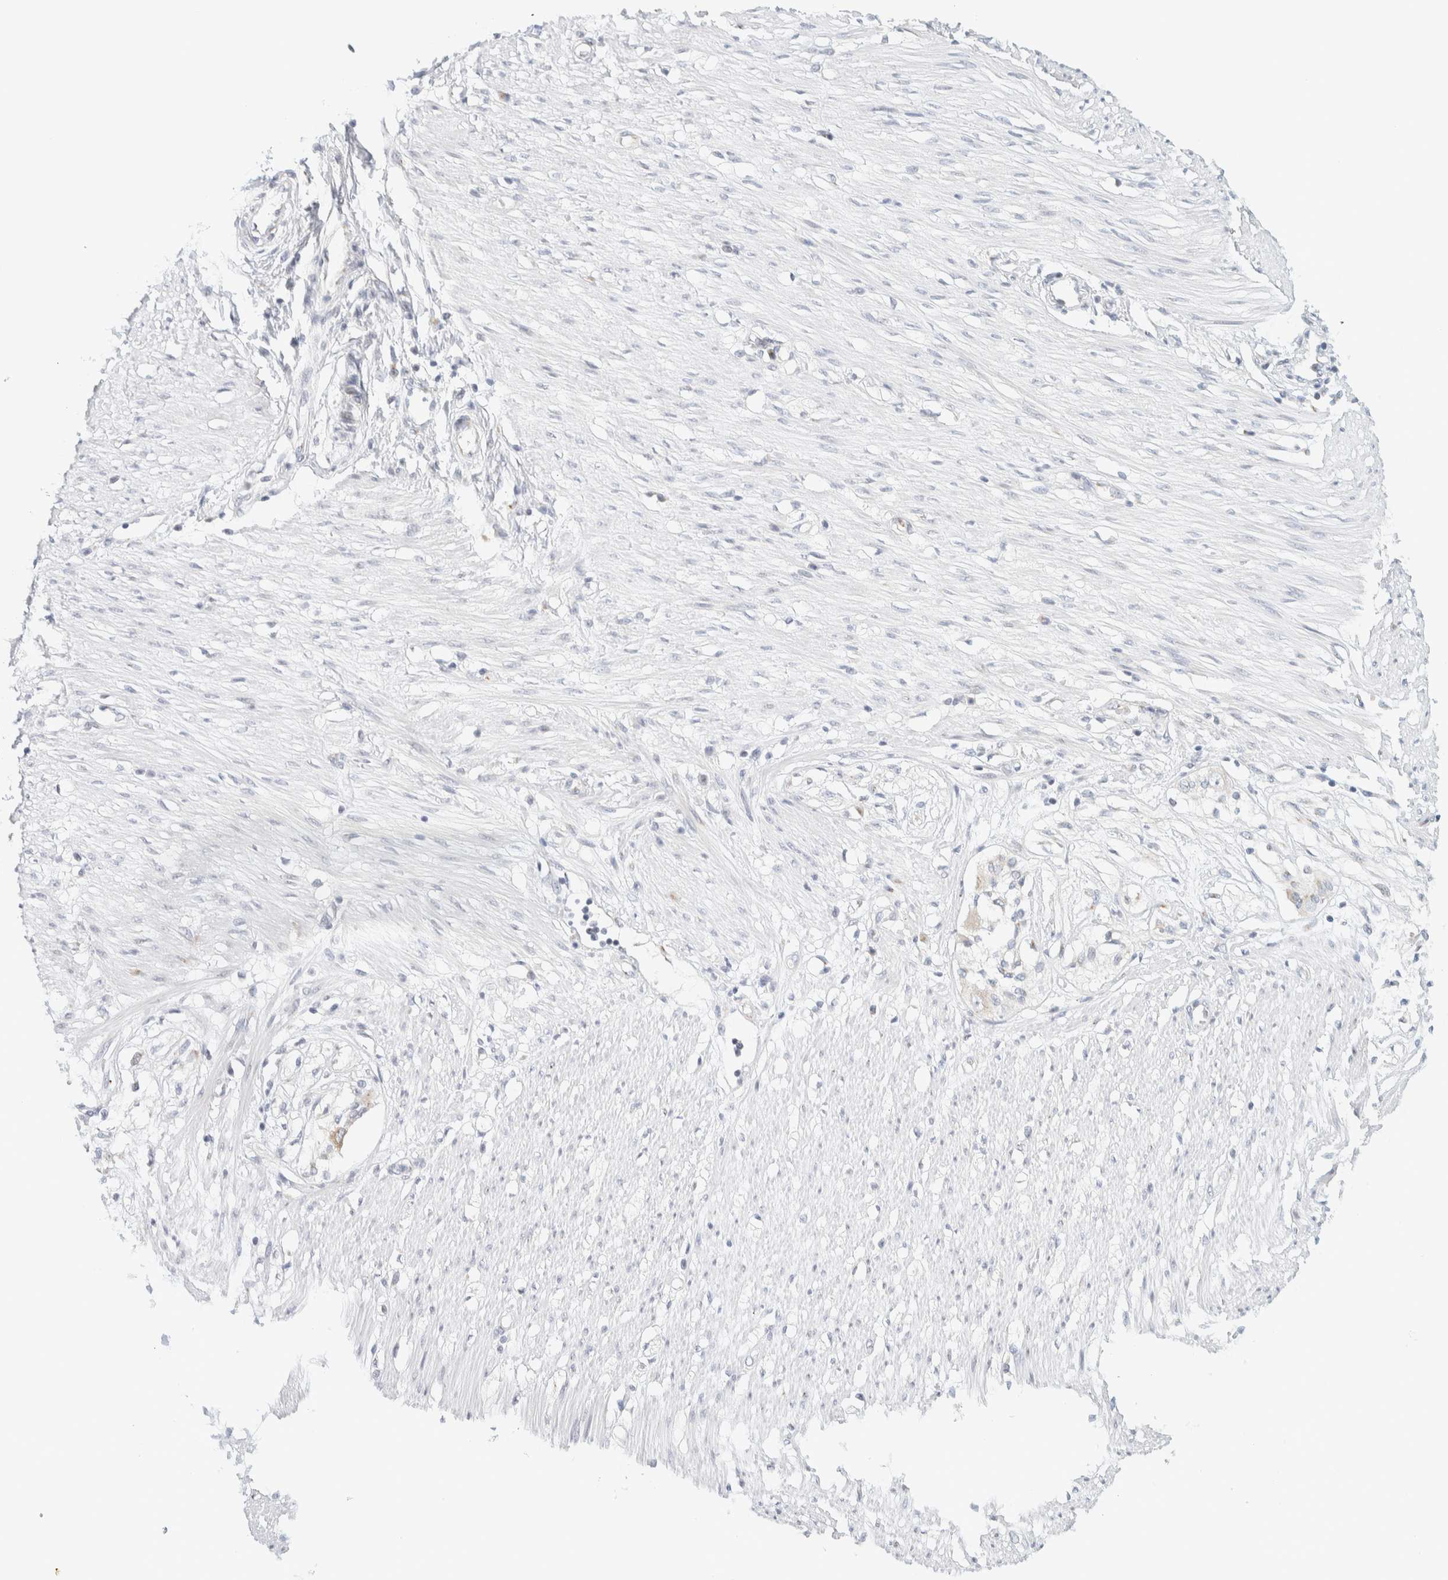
{"staining": {"intensity": "negative", "quantity": "none", "location": "none"}, "tissue": "adipose tissue", "cell_type": "Adipocytes", "image_type": "normal", "snomed": [{"axis": "morphology", "description": "Normal tissue, NOS"}, {"axis": "morphology", "description": "Adenocarcinoma, NOS"}, {"axis": "topography", "description": "Colon"}, {"axis": "topography", "description": "Peripheral nerve tissue"}], "caption": "Adipocytes are negative for protein expression in normal human adipose tissue. (Brightfield microscopy of DAB (3,3'-diaminobenzidine) immunohistochemistry at high magnification).", "gene": "SPNS3", "patient": {"sex": "male", "age": 14}}